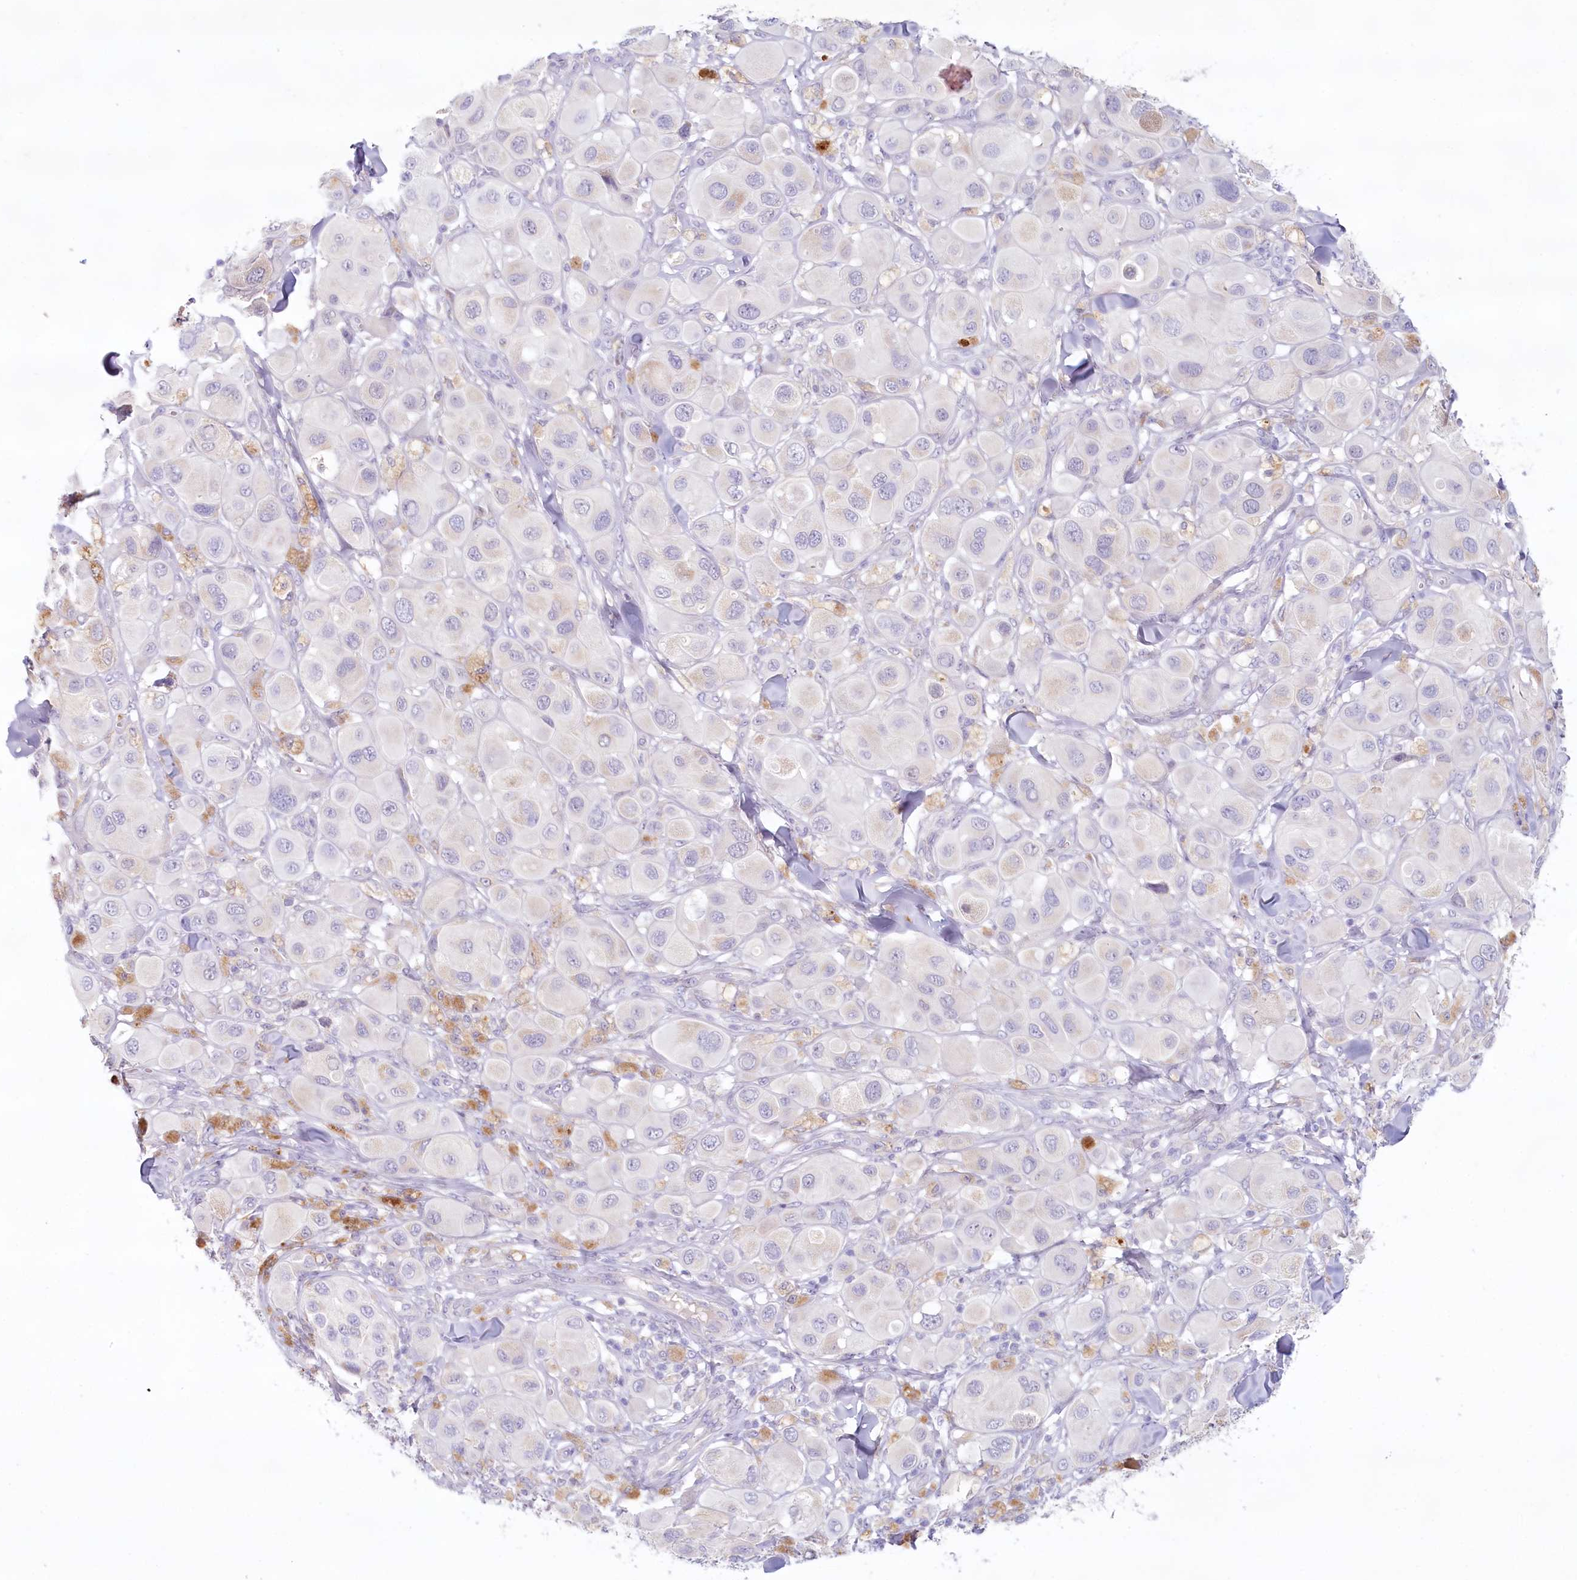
{"staining": {"intensity": "negative", "quantity": "none", "location": "none"}, "tissue": "melanoma", "cell_type": "Tumor cells", "image_type": "cancer", "snomed": [{"axis": "morphology", "description": "Malignant melanoma, Metastatic site"}, {"axis": "topography", "description": "Skin"}], "caption": "The micrograph displays no staining of tumor cells in malignant melanoma (metastatic site).", "gene": "PSAPL1", "patient": {"sex": "male", "age": 41}}